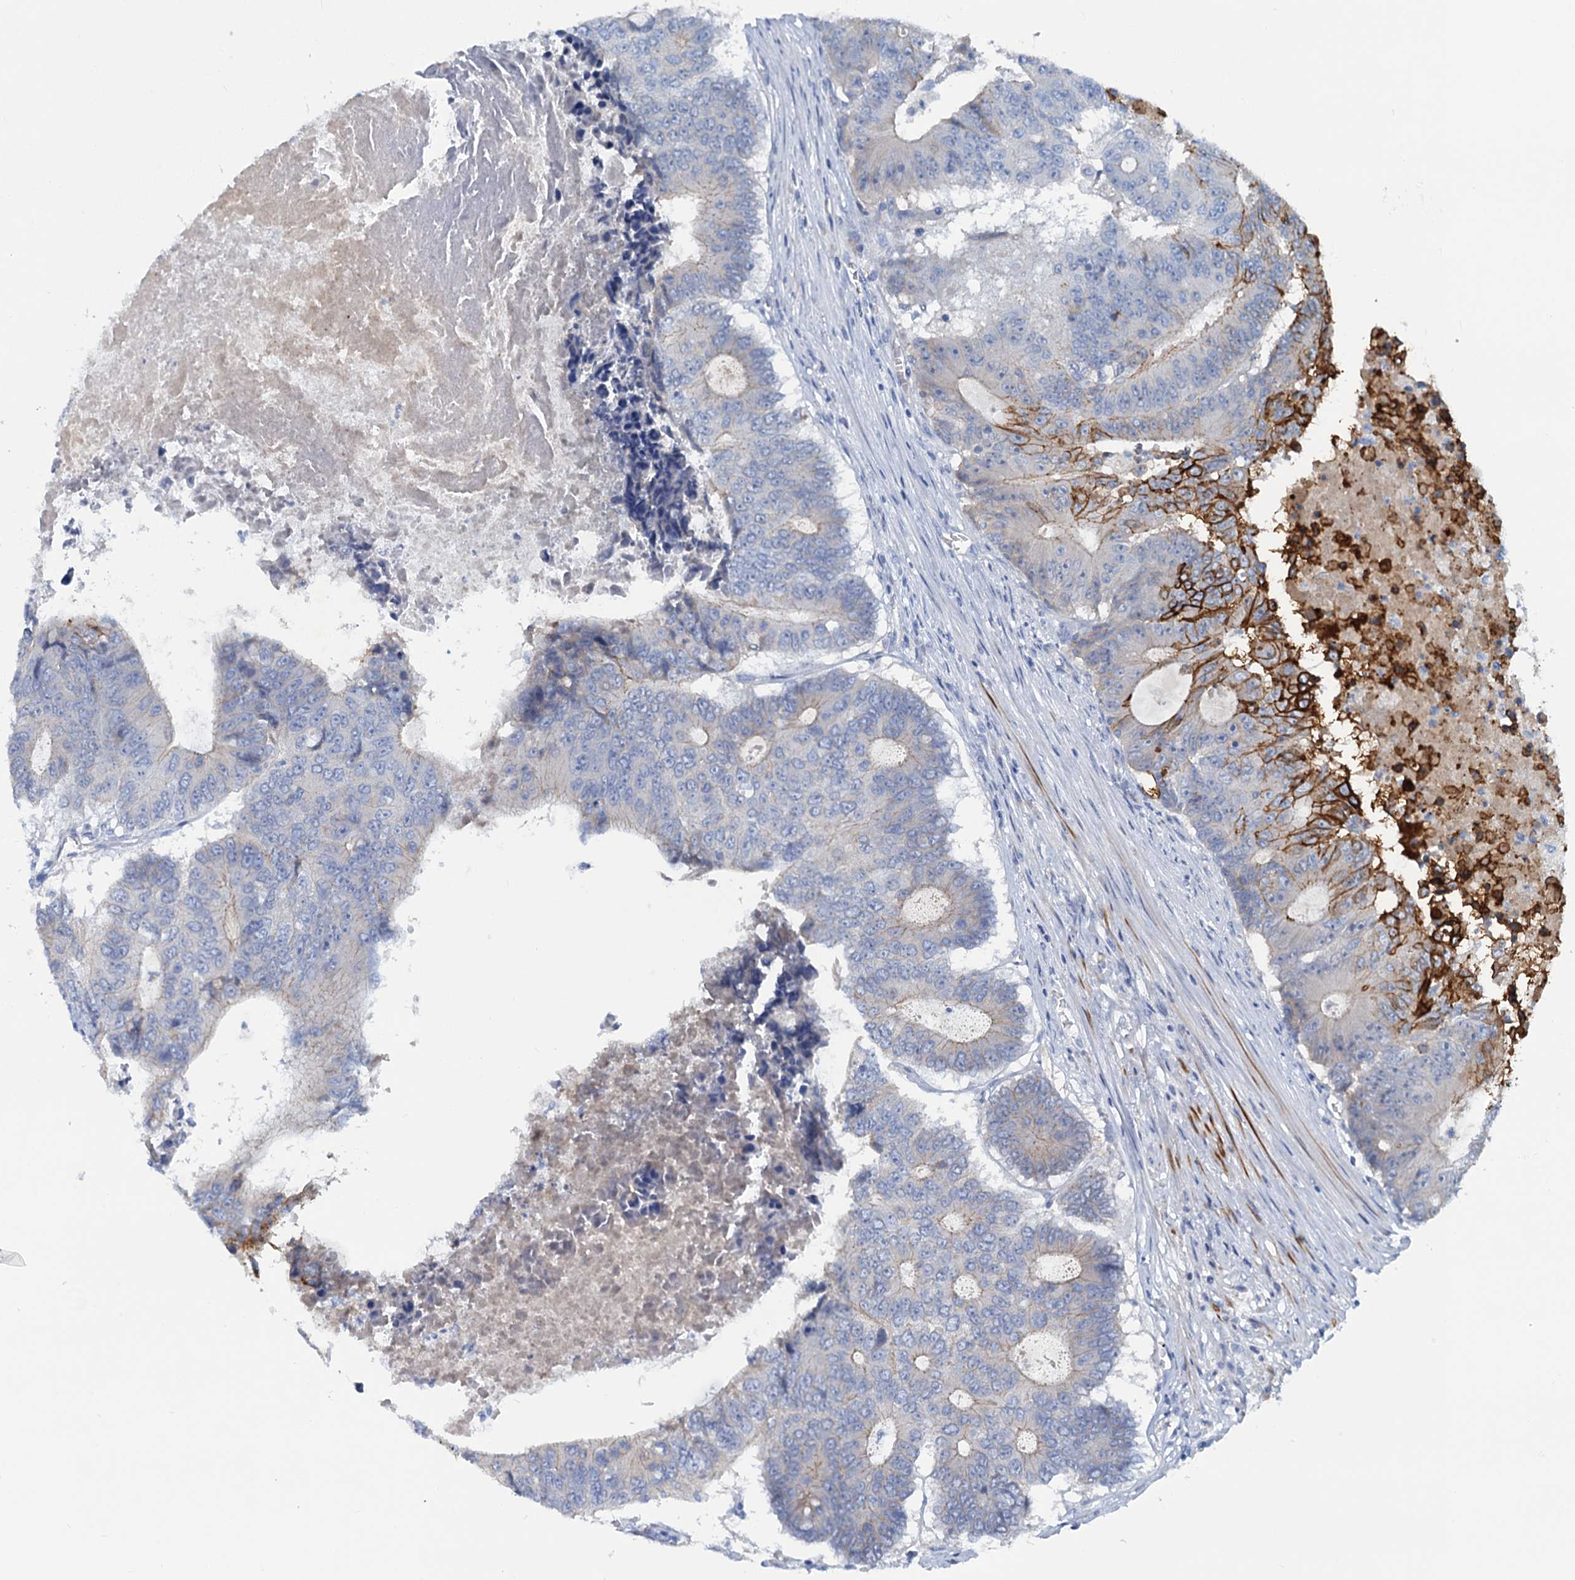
{"staining": {"intensity": "strong", "quantity": "<25%", "location": "cytoplasmic/membranous"}, "tissue": "colorectal cancer", "cell_type": "Tumor cells", "image_type": "cancer", "snomed": [{"axis": "morphology", "description": "Adenocarcinoma, NOS"}, {"axis": "topography", "description": "Colon"}], "caption": "Strong cytoplasmic/membranous protein positivity is seen in about <25% of tumor cells in colorectal cancer (adenocarcinoma). Immunohistochemistry stains the protein in brown and the nuclei are stained blue.", "gene": "MYADML2", "patient": {"sex": "male", "age": 87}}